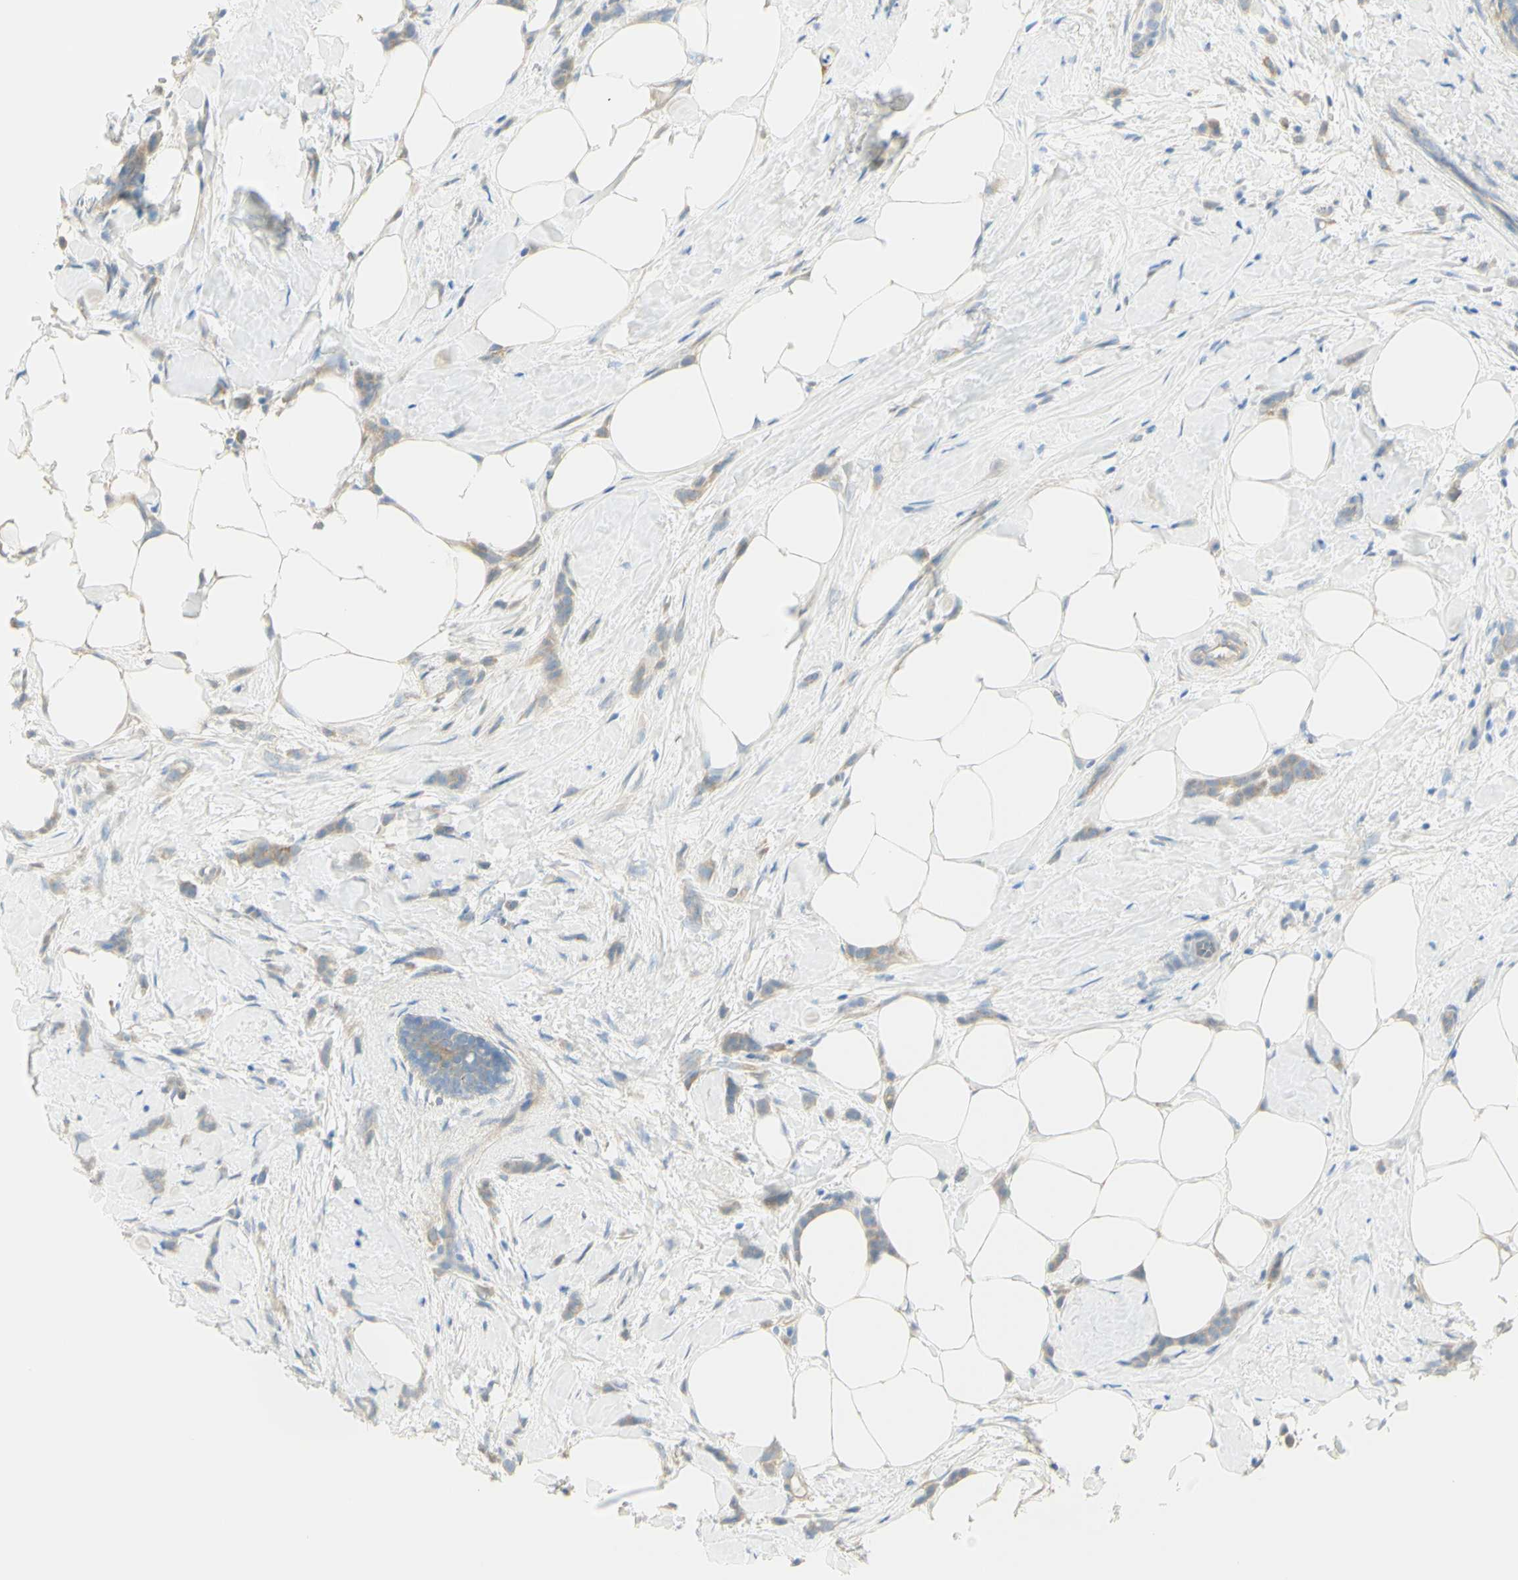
{"staining": {"intensity": "weak", "quantity": ">75%", "location": "cytoplasmic/membranous"}, "tissue": "breast cancer", "cell_type": "Tumor cells", "image_type": "cancer", "snomed": [{"axis": "morphology", "description": "Lobular carcinoma, in situ"}, {"axis": "morphology", "description": "Lobular carcinoma"}, {"axis": "topography", "description": "Breast"}], "caption": "Human lobular carcinoma (breast) stained with a protein marker reveals weak staining in tumor cells.", "gene": "GCNT3", "patient": {"sex": "female", "age": 41}}